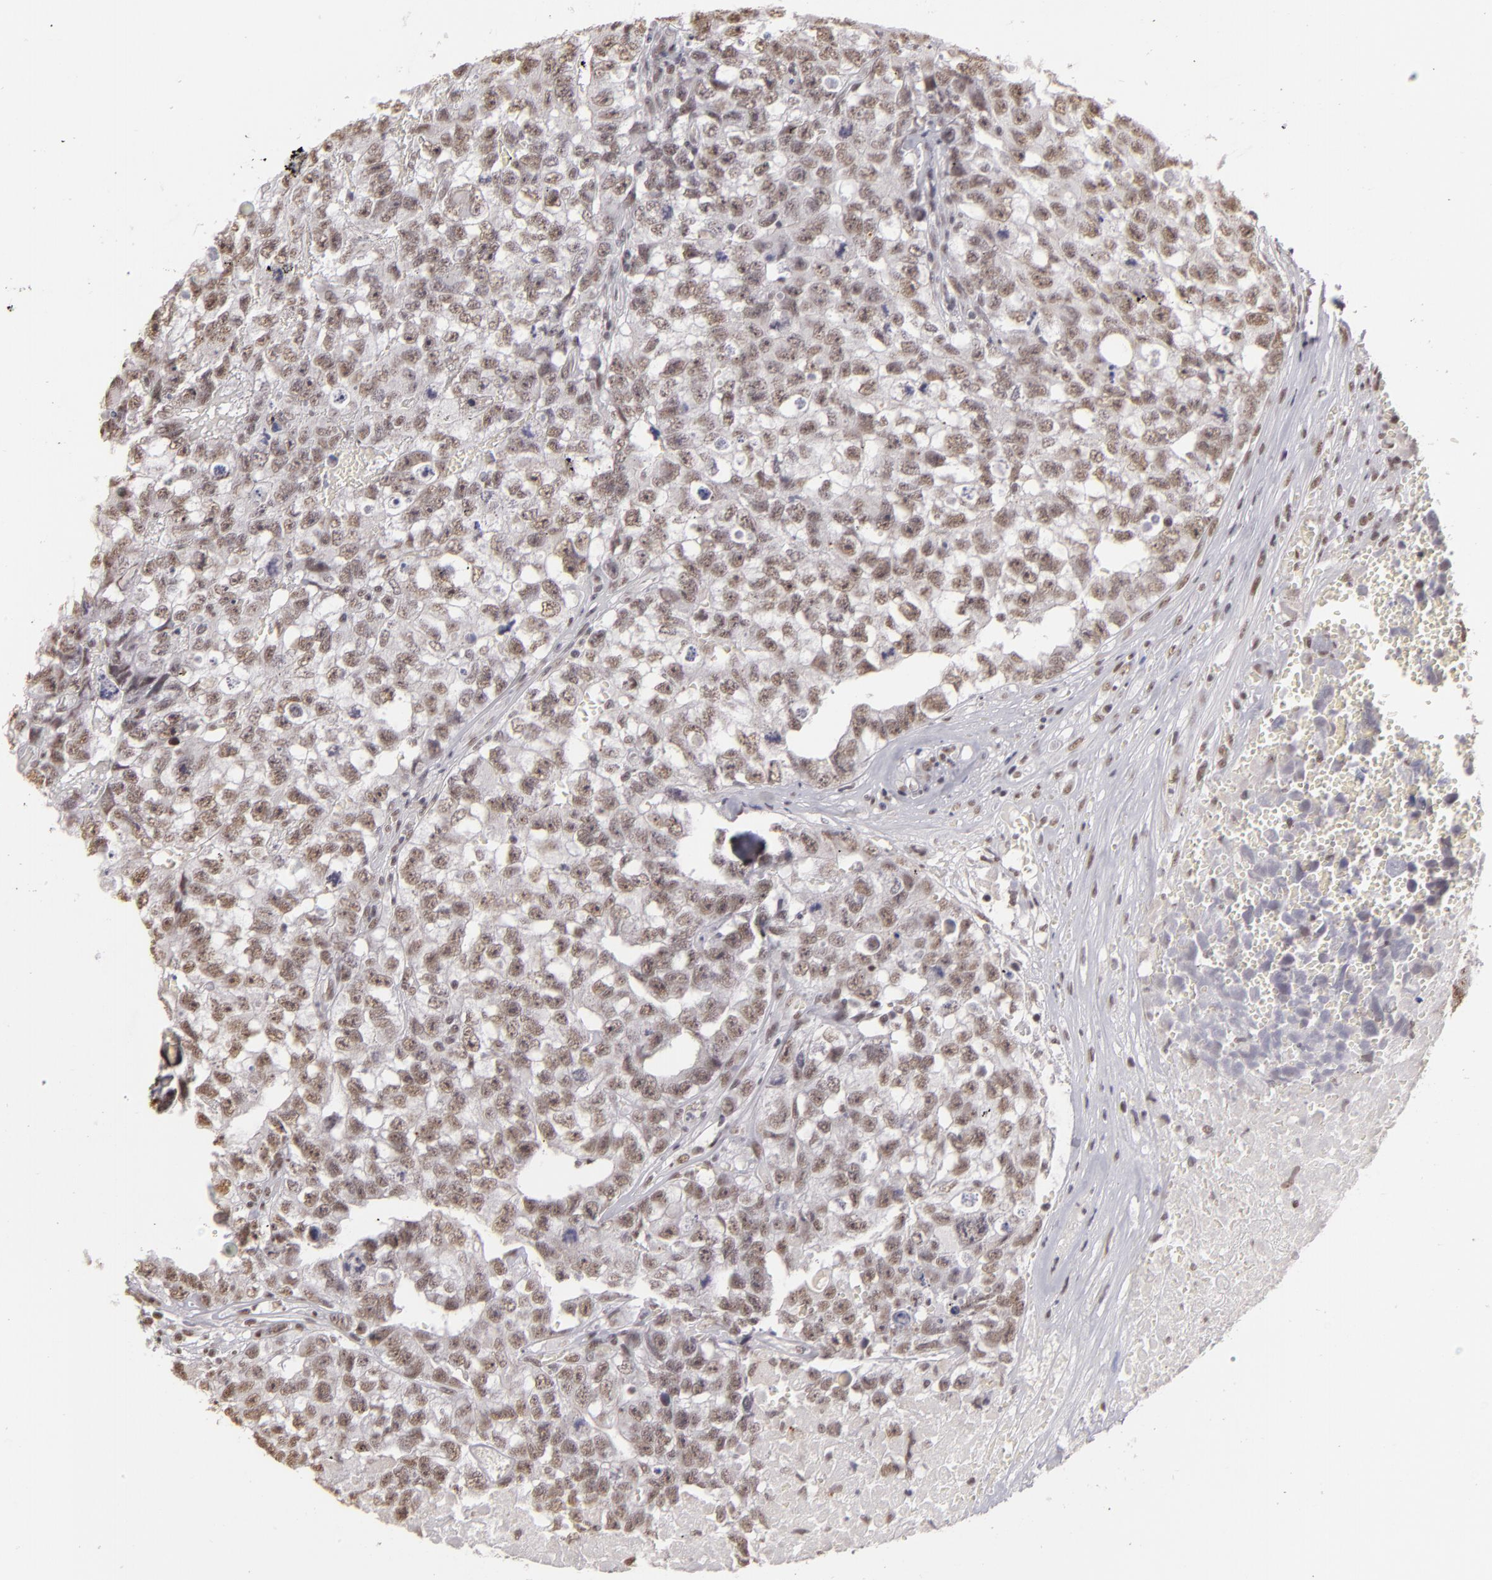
{"staining": {"intensity": "weak", "quantity": ">75%", "location": "nuclear"}, "tissue": "testis cancer", "cell_type": "Tumor cells", "image_type": "cancer", "snomed": [{"axis": "morphology", "description": "Carcinoma, Embryonal, NOS"}, {"axis": "topography", "description": "Testis"}], "caption": "Immunohistochemical staining of human testis cancer demonstrates low levels of weak nuclear expression in approximately >75% of tumor cells. (DAB = brown stain, brightfield microscopy at high magnification).", "gene": "INTS6", "patient": {"sex": "male", "age": 31}}